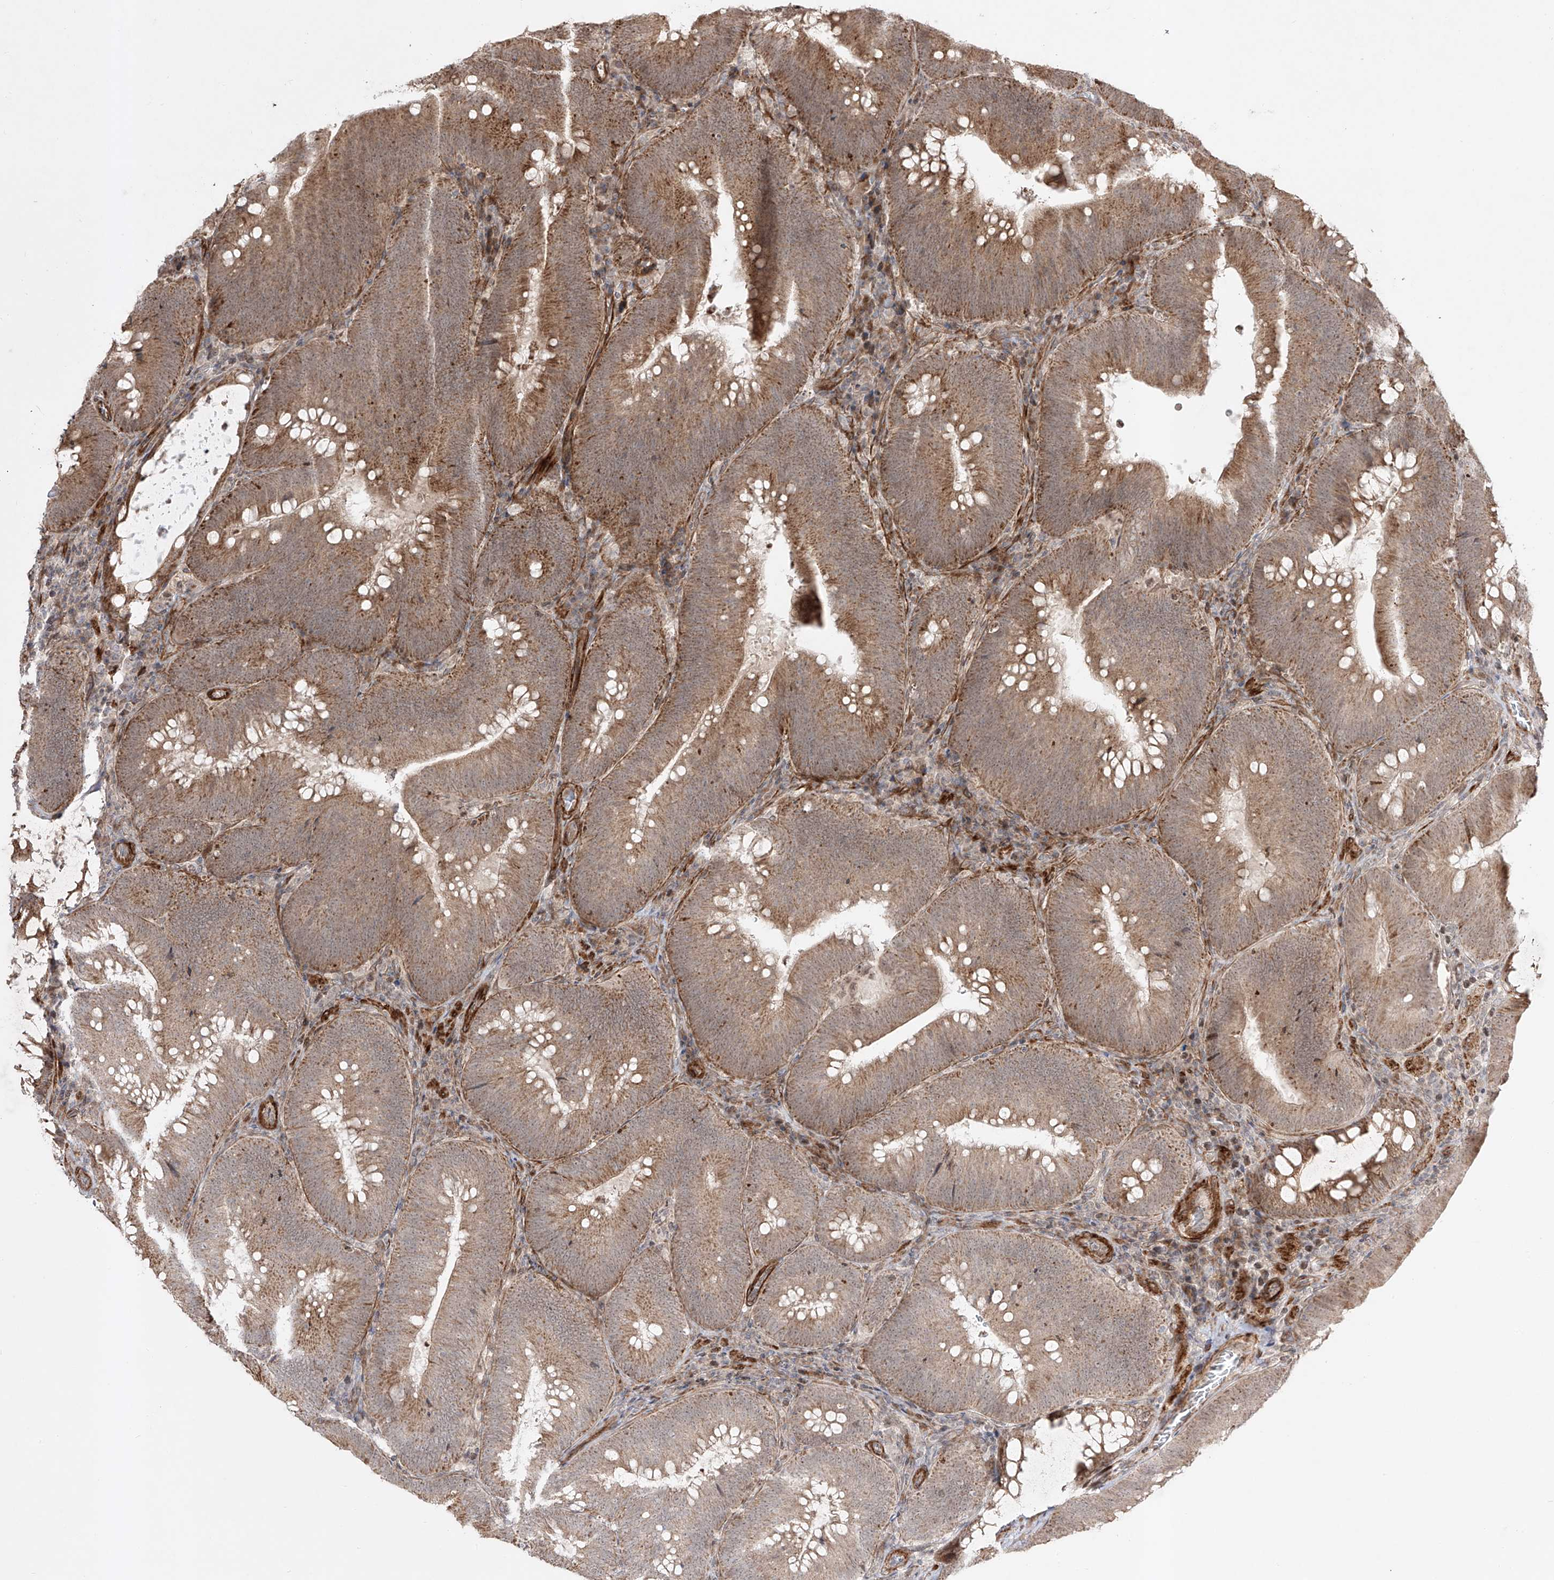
{"staining": {"intensity": "moderate", "quantity": "25%-75%", "location": "cytoplasmic/membranous"}, "tissue": "colorectal cancer", "cell_type": "Tumor cells", "image_type": "cancer", "snomed": [{"axis": "morphology", "description": "Normal tissue, NOS"}, {"axis": "topography", "description": "Colon"}], "caption": "IHC (DAB (3,3'-diaminobenzidine)) staining of human colorectal cancer shows moderate cytoplasmic/membranous protein positivity in about 25%-75% of tumor cells.", "gene": "KDM1B", "patient": {"sex": "female", "age": 82}}